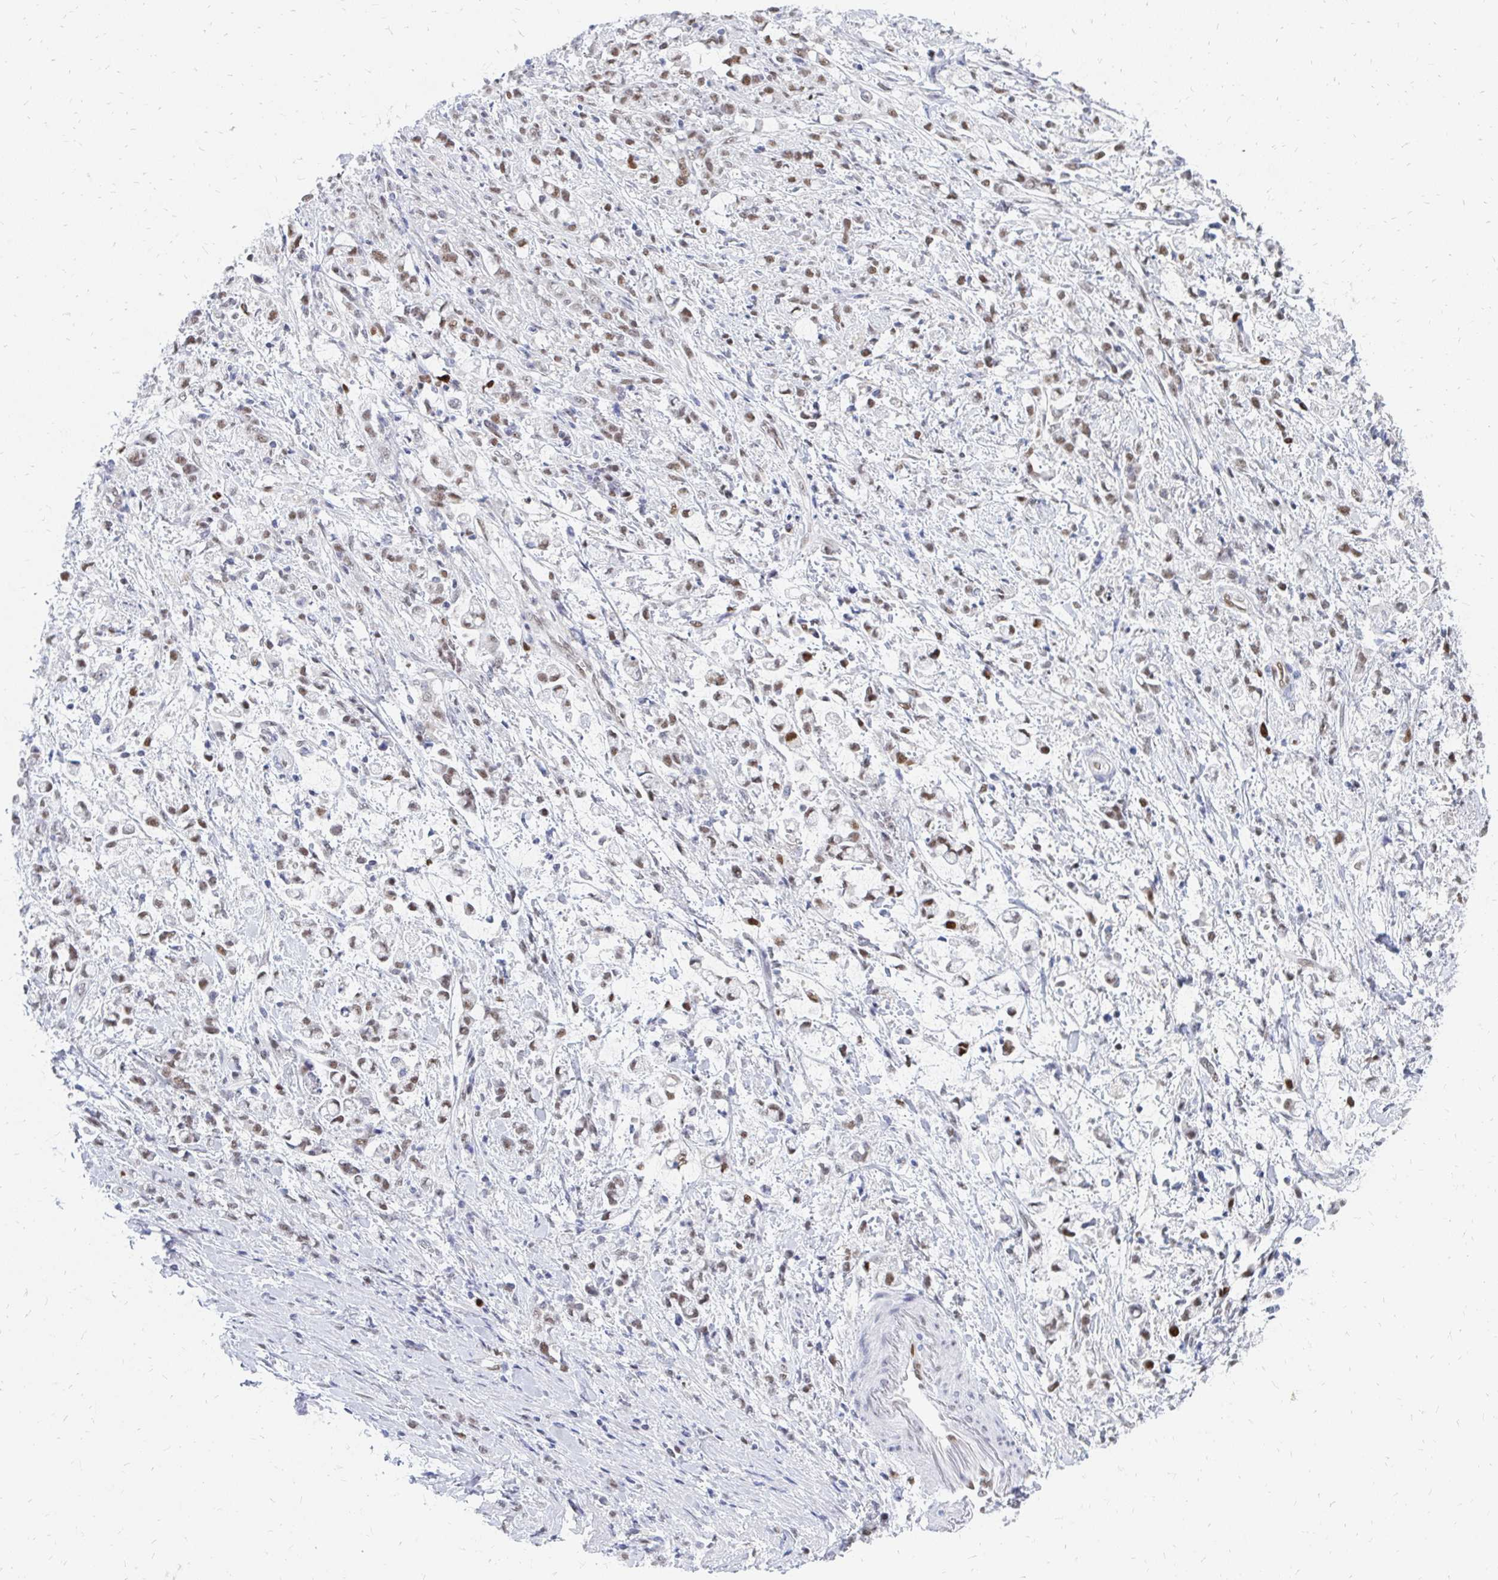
{"staining": {"intensity": "moderate", "quantity": ">75%", "location": "nuclear"}, "tissue": "stomach cancer", "cell_type": "Tumor cells", "image_type": "cancer", "snomed": [{"axis": "morphology", "description": "Adenocarcinoma, NOS"}, {"axis": "topography", "description": "Stomach"}], "caption": "IHC staining of stomach cancer (adenocarcinoma), which reveals medium levels of moderate nuclear positivity in approximately >75% of tumor cells indicating moderate nuclear protein expression. The staining was performed using DAB (3,3'-diaminobenzidine) (brown) for protein detection and nuclei were counterstained in hematoxylin (blue).", "gene": "PLK3", "patient": {"sex": "female", "age": 60}}